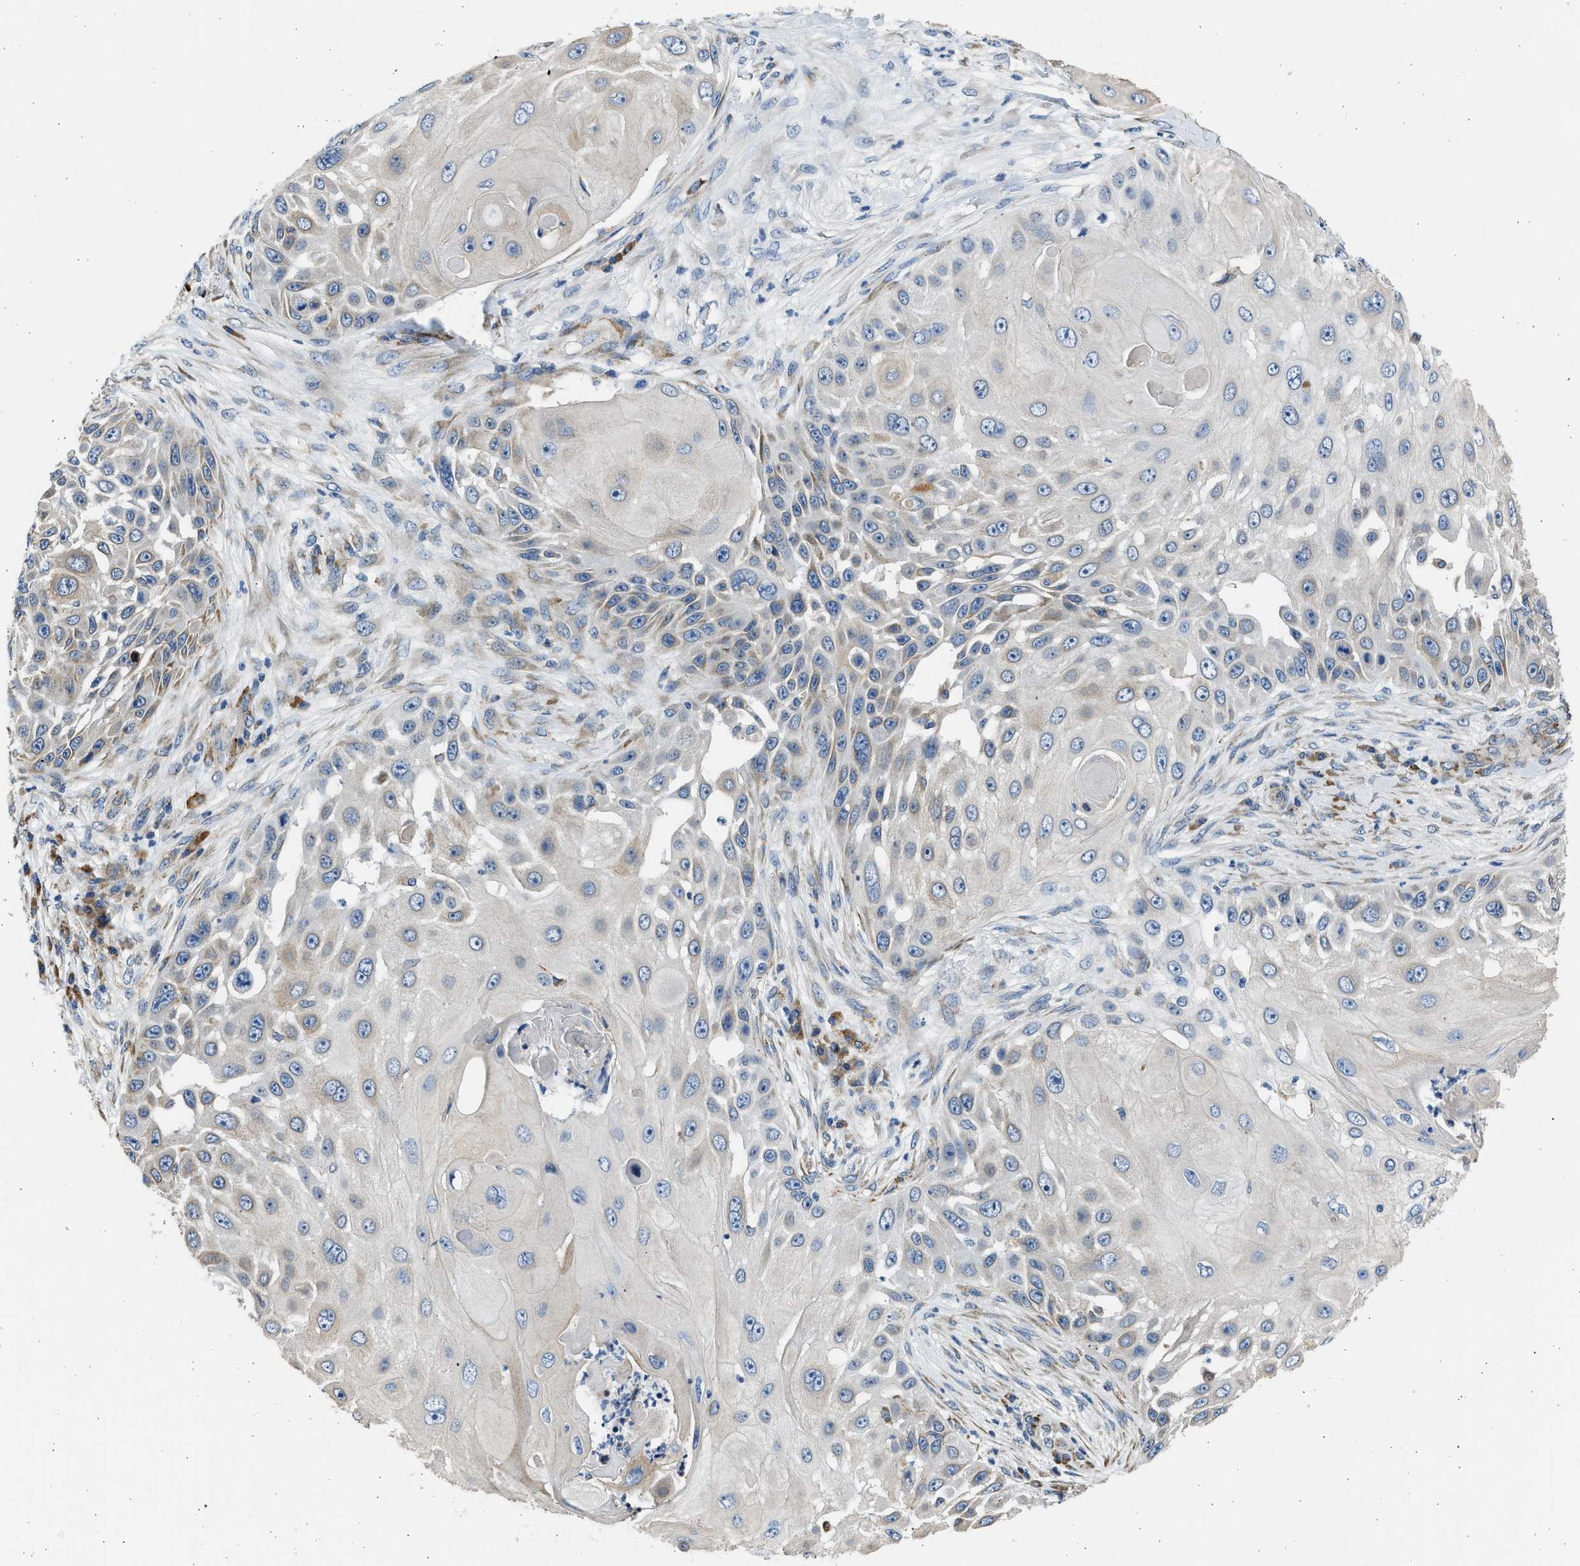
{"staining": {"intensity": "weak", "quantity": "<25%", "location": "cytoplasmic/membranous"}, "tissue": "skin cancer", "cell_type": "Tumor cells", "image_type": "cancer", "snomed": [{"axis": "morphology", "description": "Squamous cell carcinoma, NOS"}, {"axis": "topography", "description": "Skin"}], "caption": "High magnification brightfield microscopy of skin squamous cell carcinoma stained with DAB (3,3'-diaminobenzidine) (brown) and counterstained with hematoxylin (blue): tumor cells show no significant positivity.", "gene": "PLD2", "patient": {"sex": "female", "age": 44}}